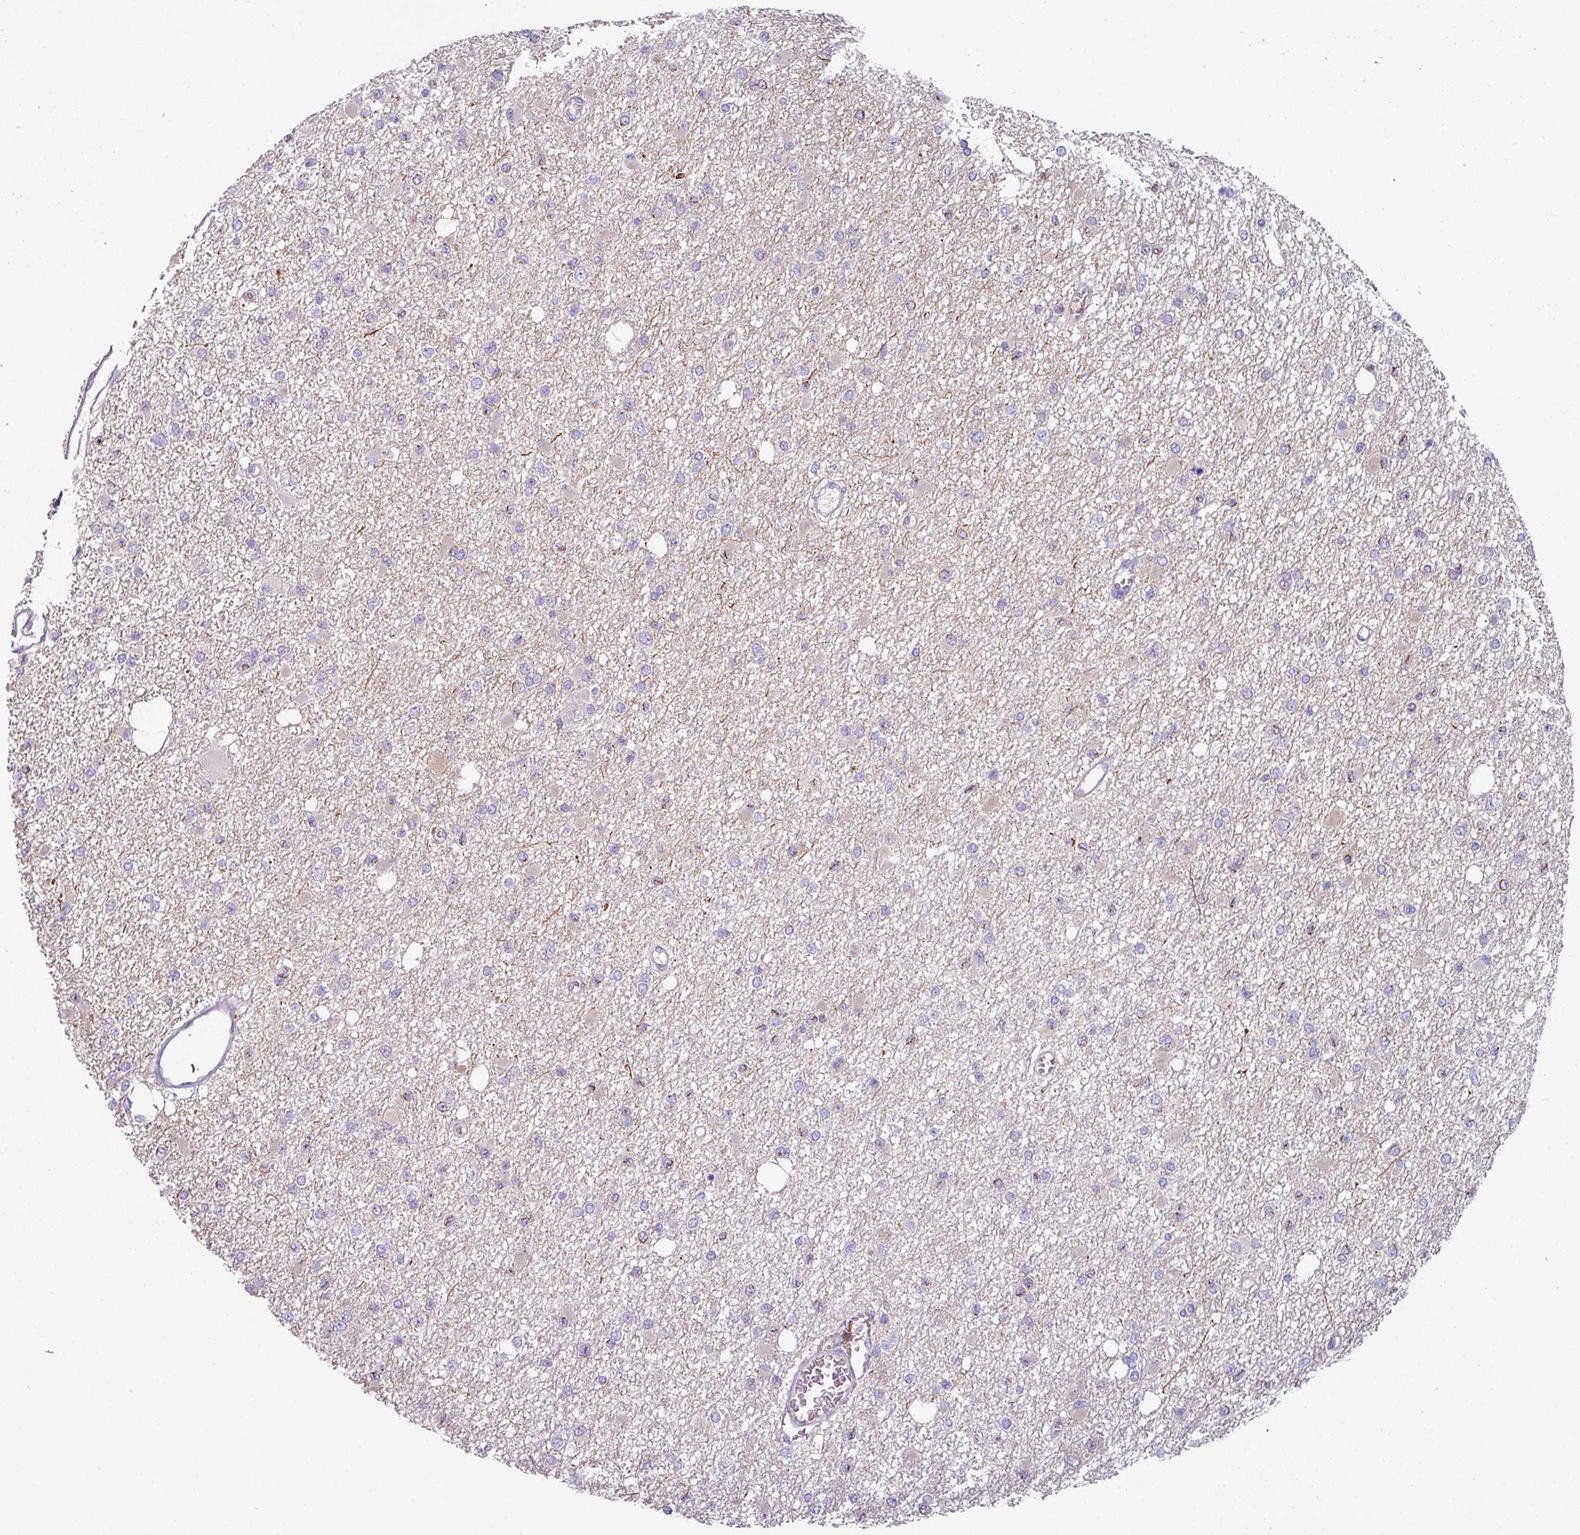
{"staining": {"intensity": "negative", "quantity": "none", "location": "none"}, "tissue": "glioma", "cell_type": "Tumor cells", "image_type": "cancer", "snomed": [{"axis": "morphology", "description": "Glioma, malignant, Low grade"}, {"axis": "topography", "description": "Brain"}], "caption": "The immunohistochemistry photomicrograph has no significant positivity in tumor cells of malignant low-grade glioma tissue.", "gene": "CD3G", "patient": {"sex": "female", "age": 22}}